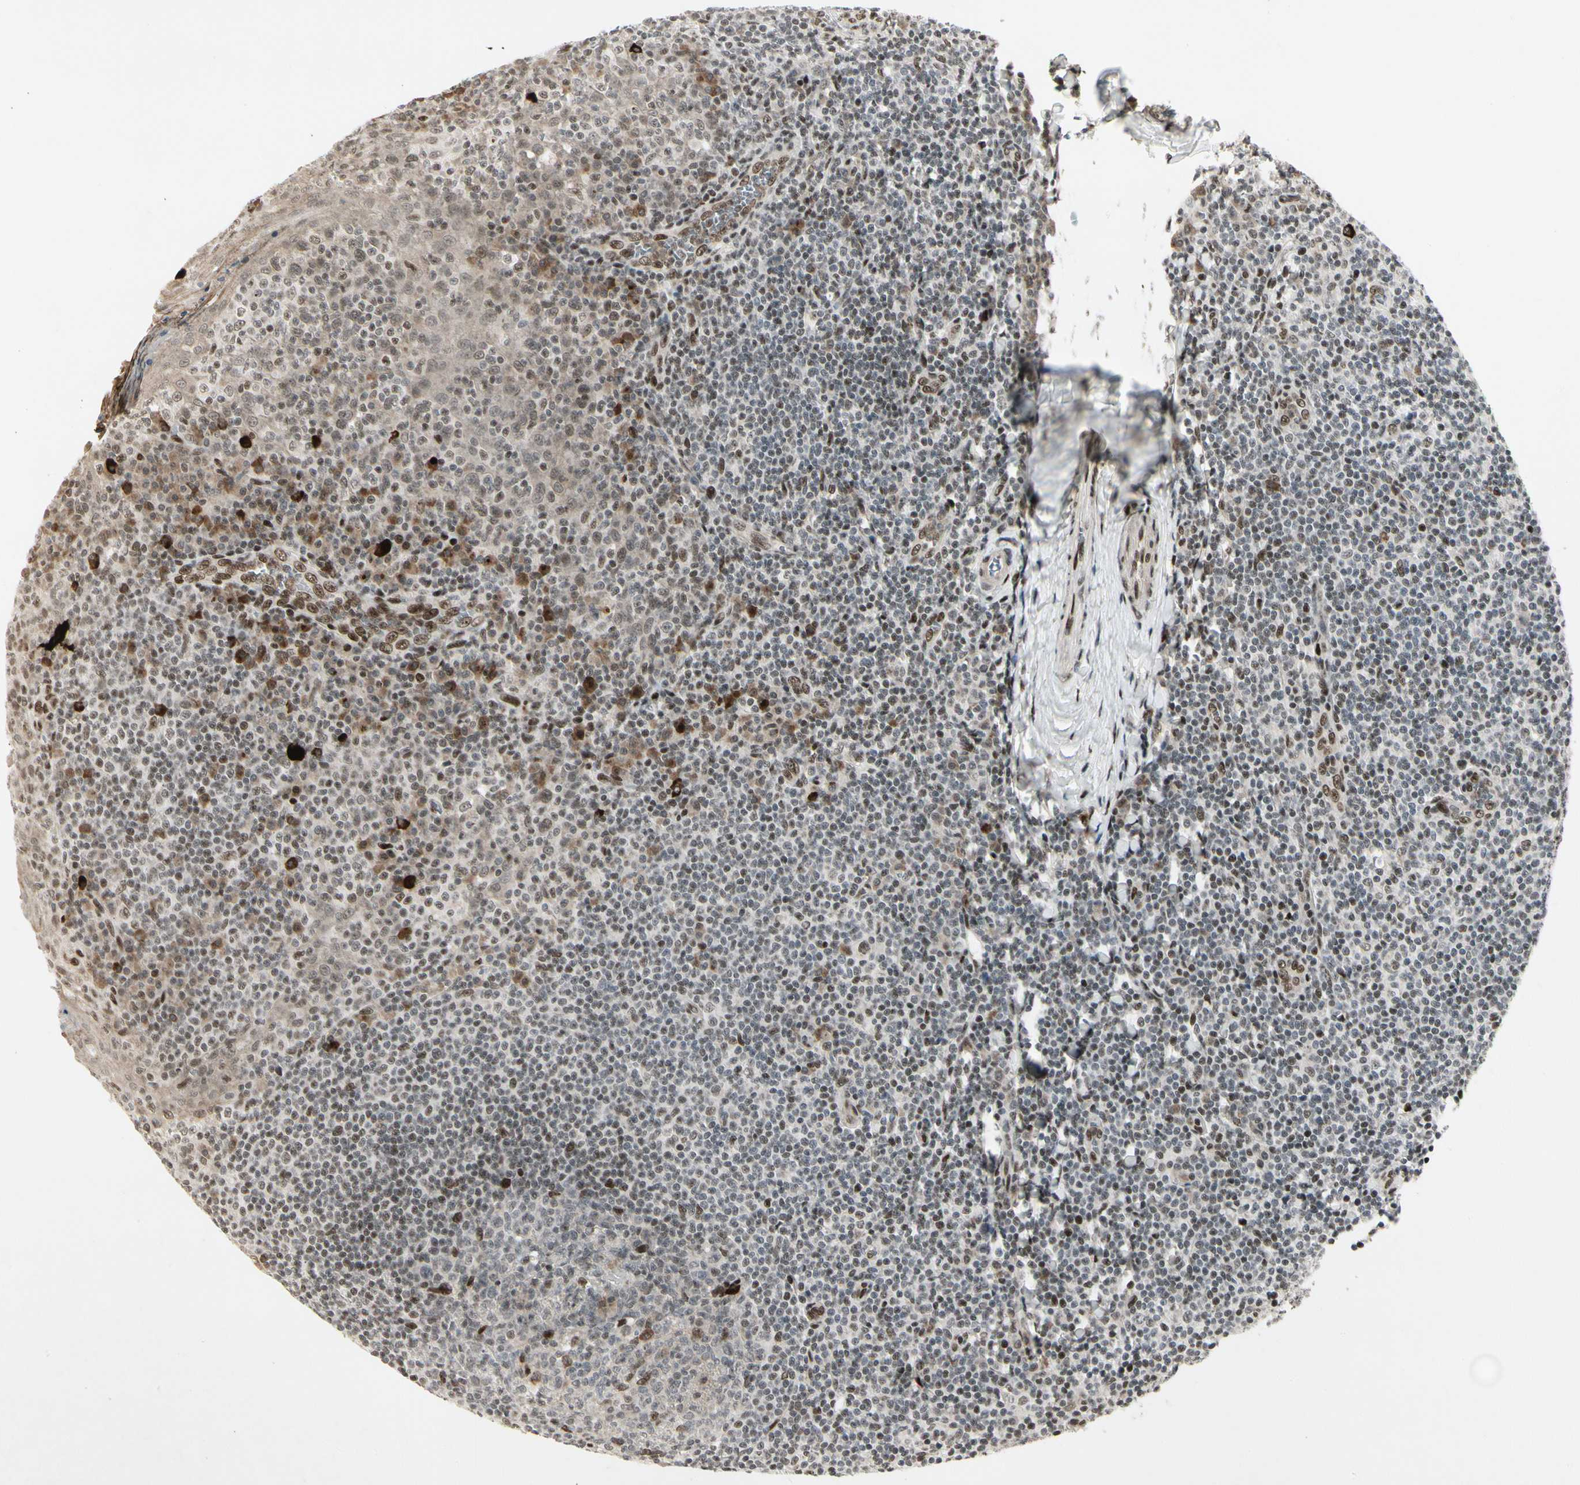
{"staining": {"intensity": "moderate", "quantity": "<25%", "location": "nuclear"}, "tissue": "tonsil", "cell_type": "Germinal center cells", "image_type": "normal", "snomed": [{"axis": "morphology", "description": "Normal tissue, NOS"}, {"axis": "topography", "description": "Tonsil"}], "caption": "A brown stain labels moderate nuclear staining of a protein in germinal center cells of benign human tonsil. The protein is stained brown, and the nuclei are stained in blue (DAB IHC with brightfield microscopy, high magnification).", "gene": "FOXJ2", "patient": {"sex": "male", "age": 31}}